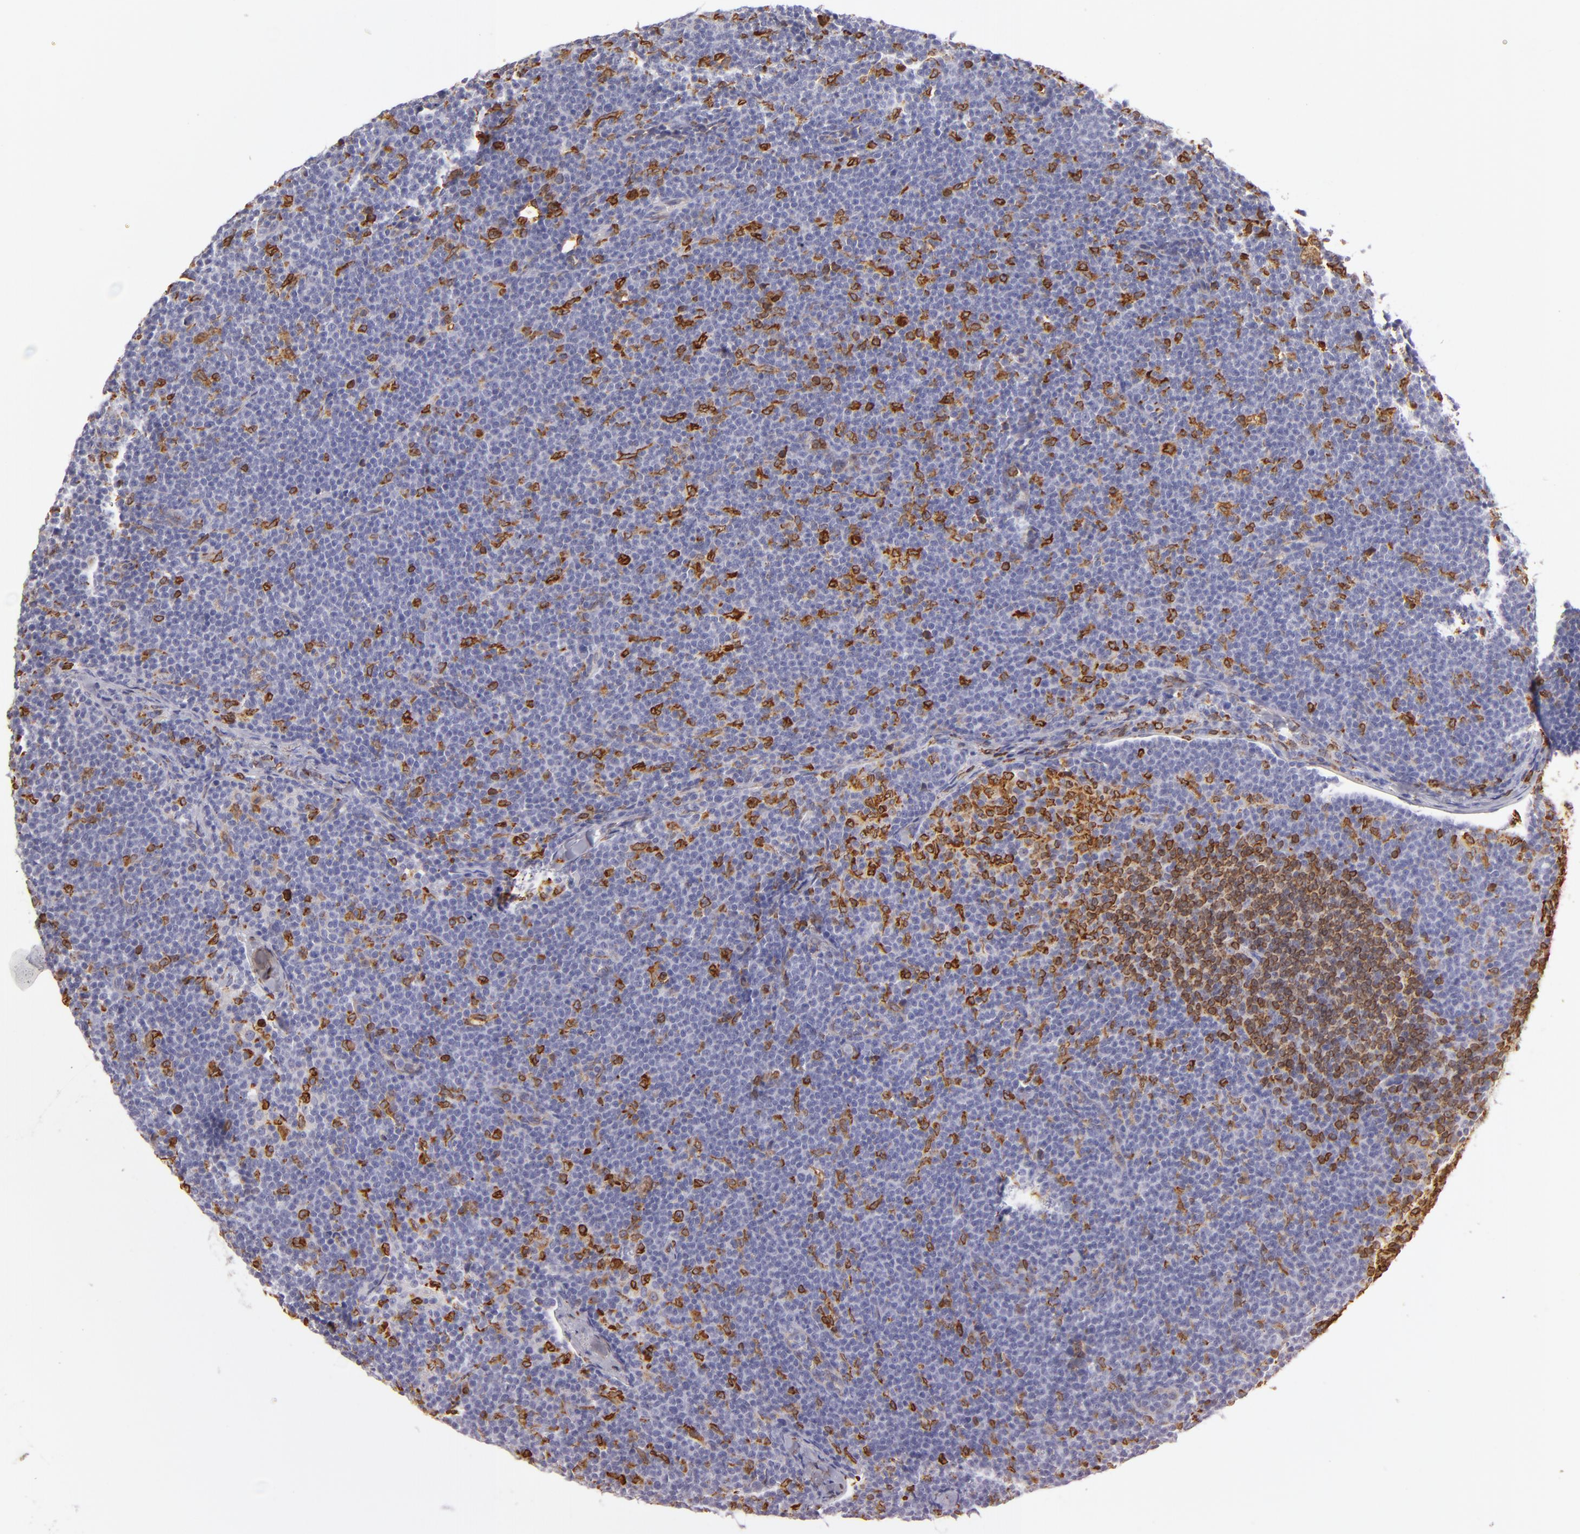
{"staining": {"intensity": "moderate", "quantity": "25%-75%", "location": "cytoplasmic/membranous"}, "tissue": "lymphoma", "cell_type": "Tumor cells", "image_type": "cancer", "snomed": [{"axis": "morphology", "description": "Malignant lymphoma, non-Hodgkin's type, High grade"}, {"axis": "topography", "description": "Lymph node"}], "caption": "Moderate cytoplasmic/membranous protein staining is present in about 25%-75% of tumor cells in lymphoma.", "gene": "CD74", "patient": {"sex": "female", "age": 58}}